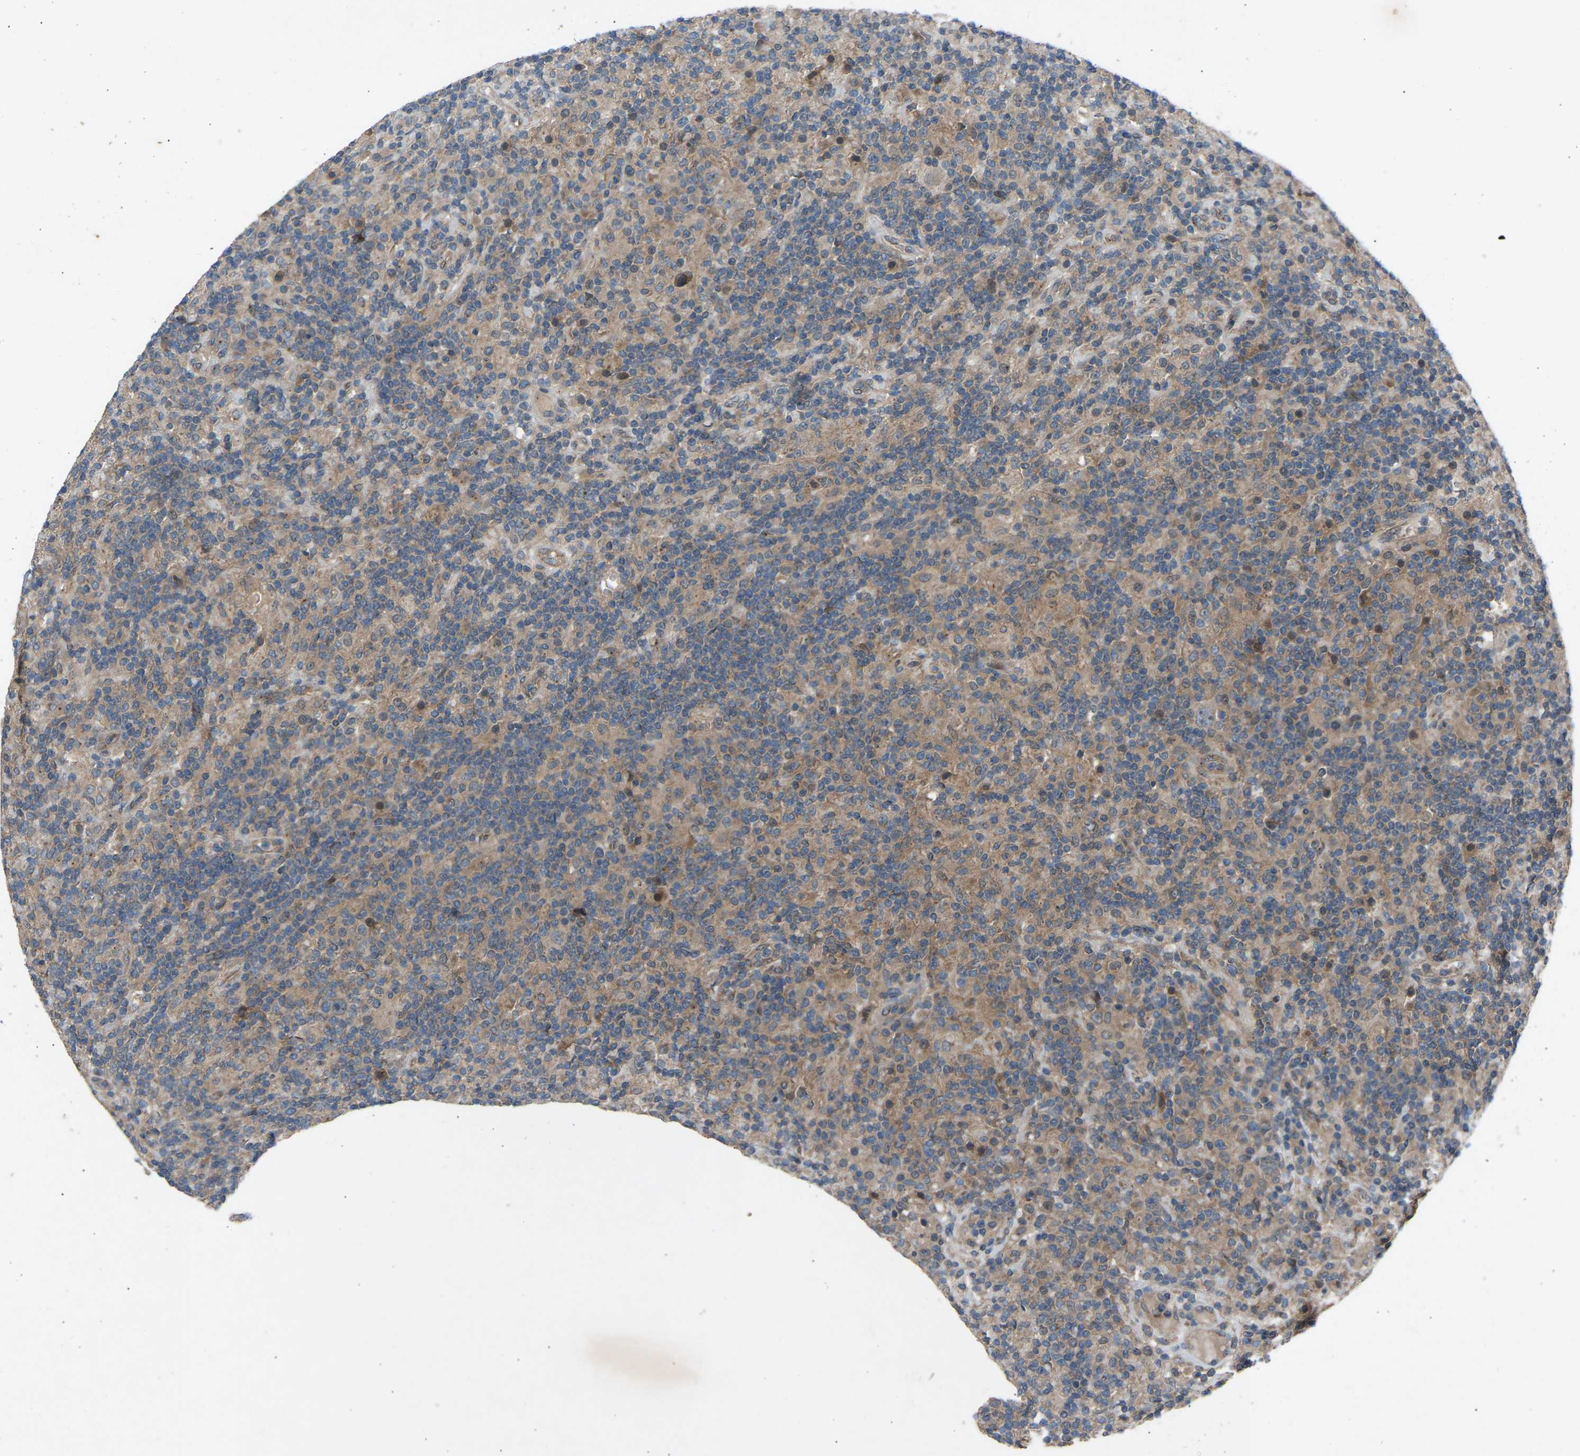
{"staining": {"intensity": "weak", "quantity": "25%-75%", "location": "cytoplasmic/membranous"}, "tissue": "lymphoma", "cell_type": "Tumor cells", "image_type": "cancer", "snomed": [{"axis": "morphology", "description": "Hodgkin's disease, NOS"}, {"axis": "topography", "description": "Lymph node"}], "caption": "DAB (3,3'-diaminobenzidine) immunohistochemical staining of Hodgkin's disease reveals weak cytoplasmic/membranous protein expression in approximately 25%-75% of tumor cells.", "gene": "GAS2L1", "patient": {"sex": "male", "age": 70}}